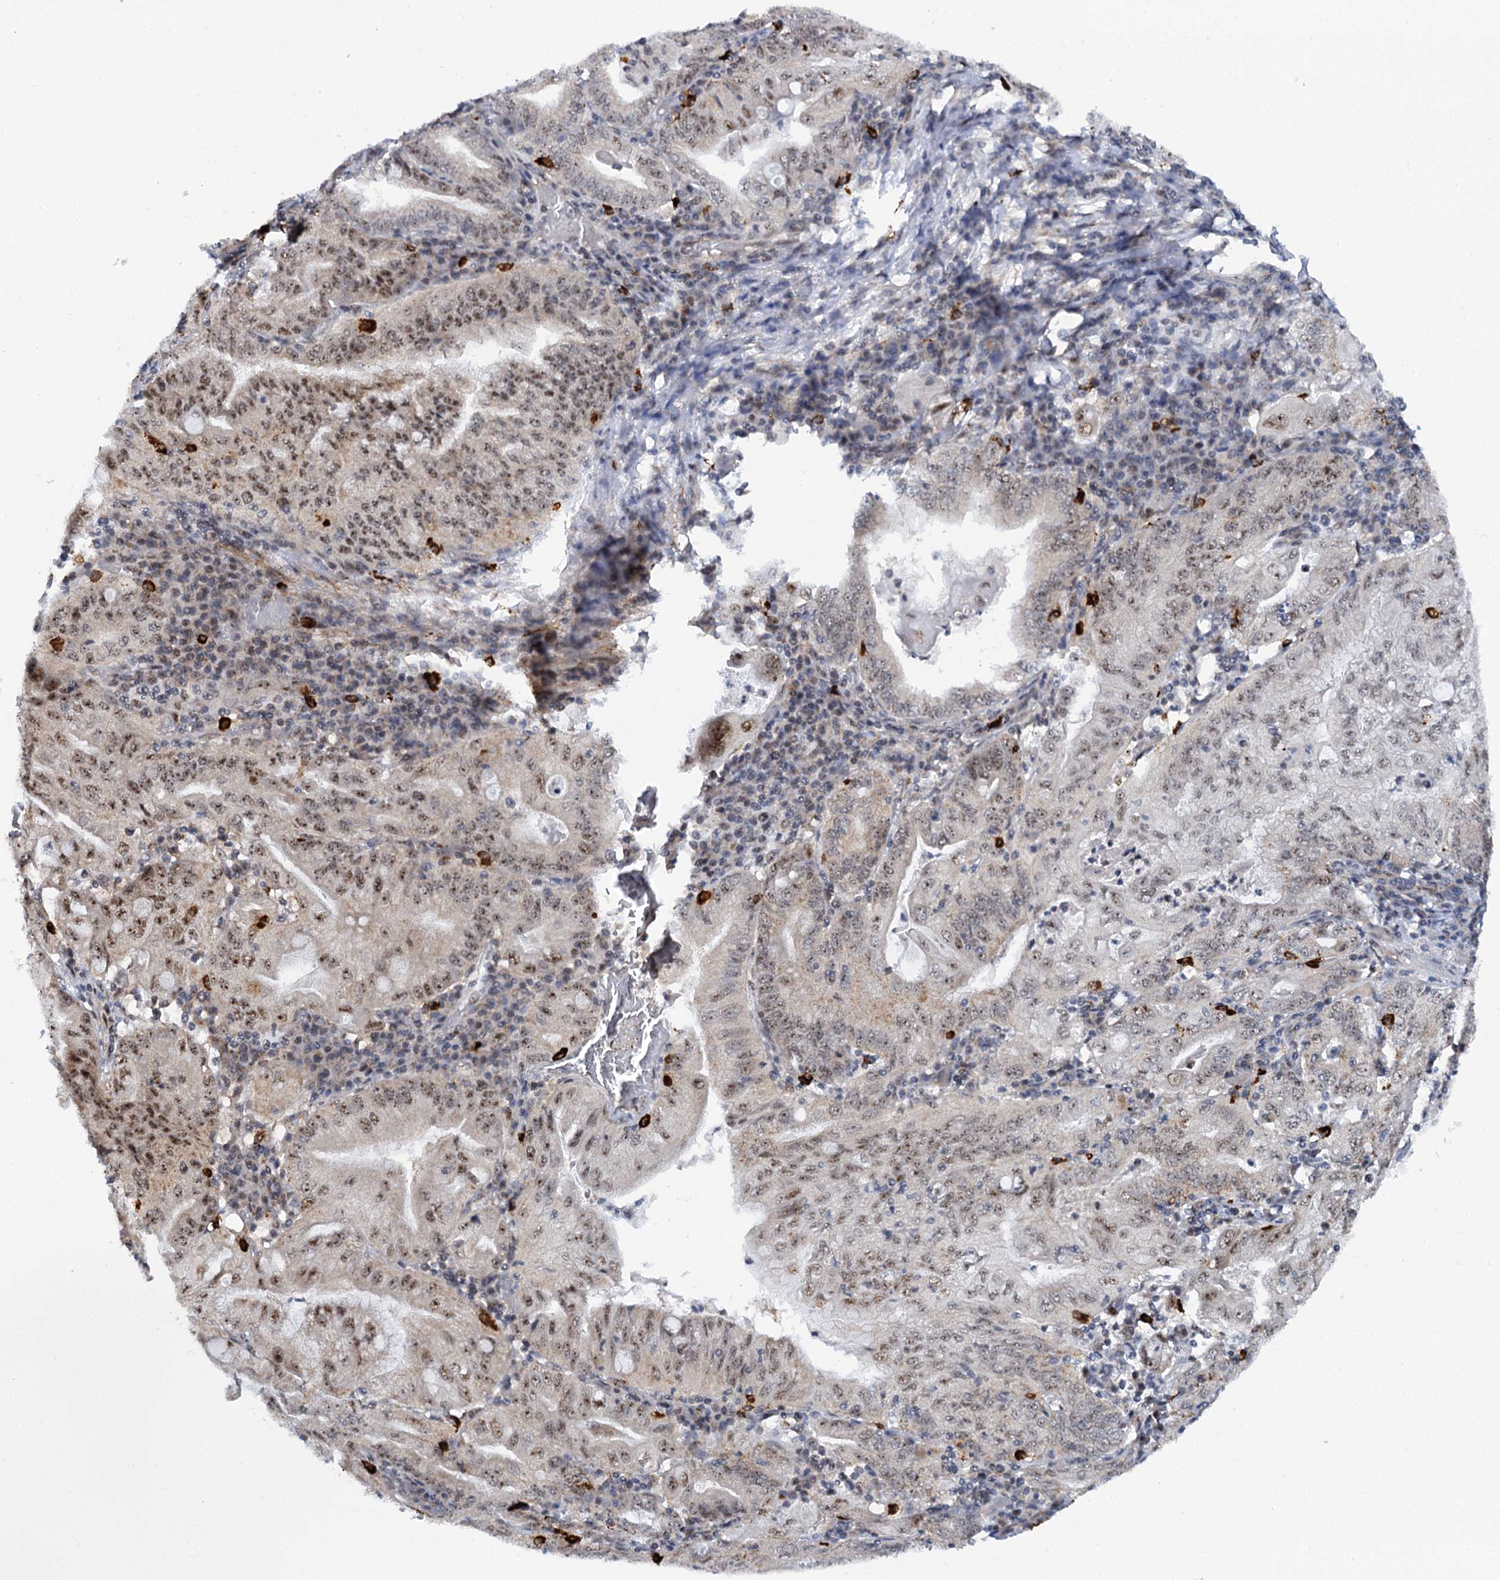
{"staining": {"intensity": "moderate", "quantity": "25%-75%", "location": "nuclear"}, "tissue": "stomach cancer", "cell_type": "Tumor cells", "image_type": "cancer", "snomed": [{"axis": "morphology", "description": "Normal tissue, NOS"}, {"axis": "morphology", "description": "Adenocarcinoma, NOS"}, {"axis": "topography", "description": "Esophagus"}, {"axis": "topography", "description": "Stomach, upper"}, {"axis": "topography", "description": "Peripheral nerve tissue"}], "caption": "Adenocarcinoma (stomach) stained with DAB immunohistochemistry (IHC) demonstrates medium levels of moderate nuclear expression in about 25%-75% of tumor cells.", "gene": "BUD13", "patient": {"sex": "male", "age": 62}}